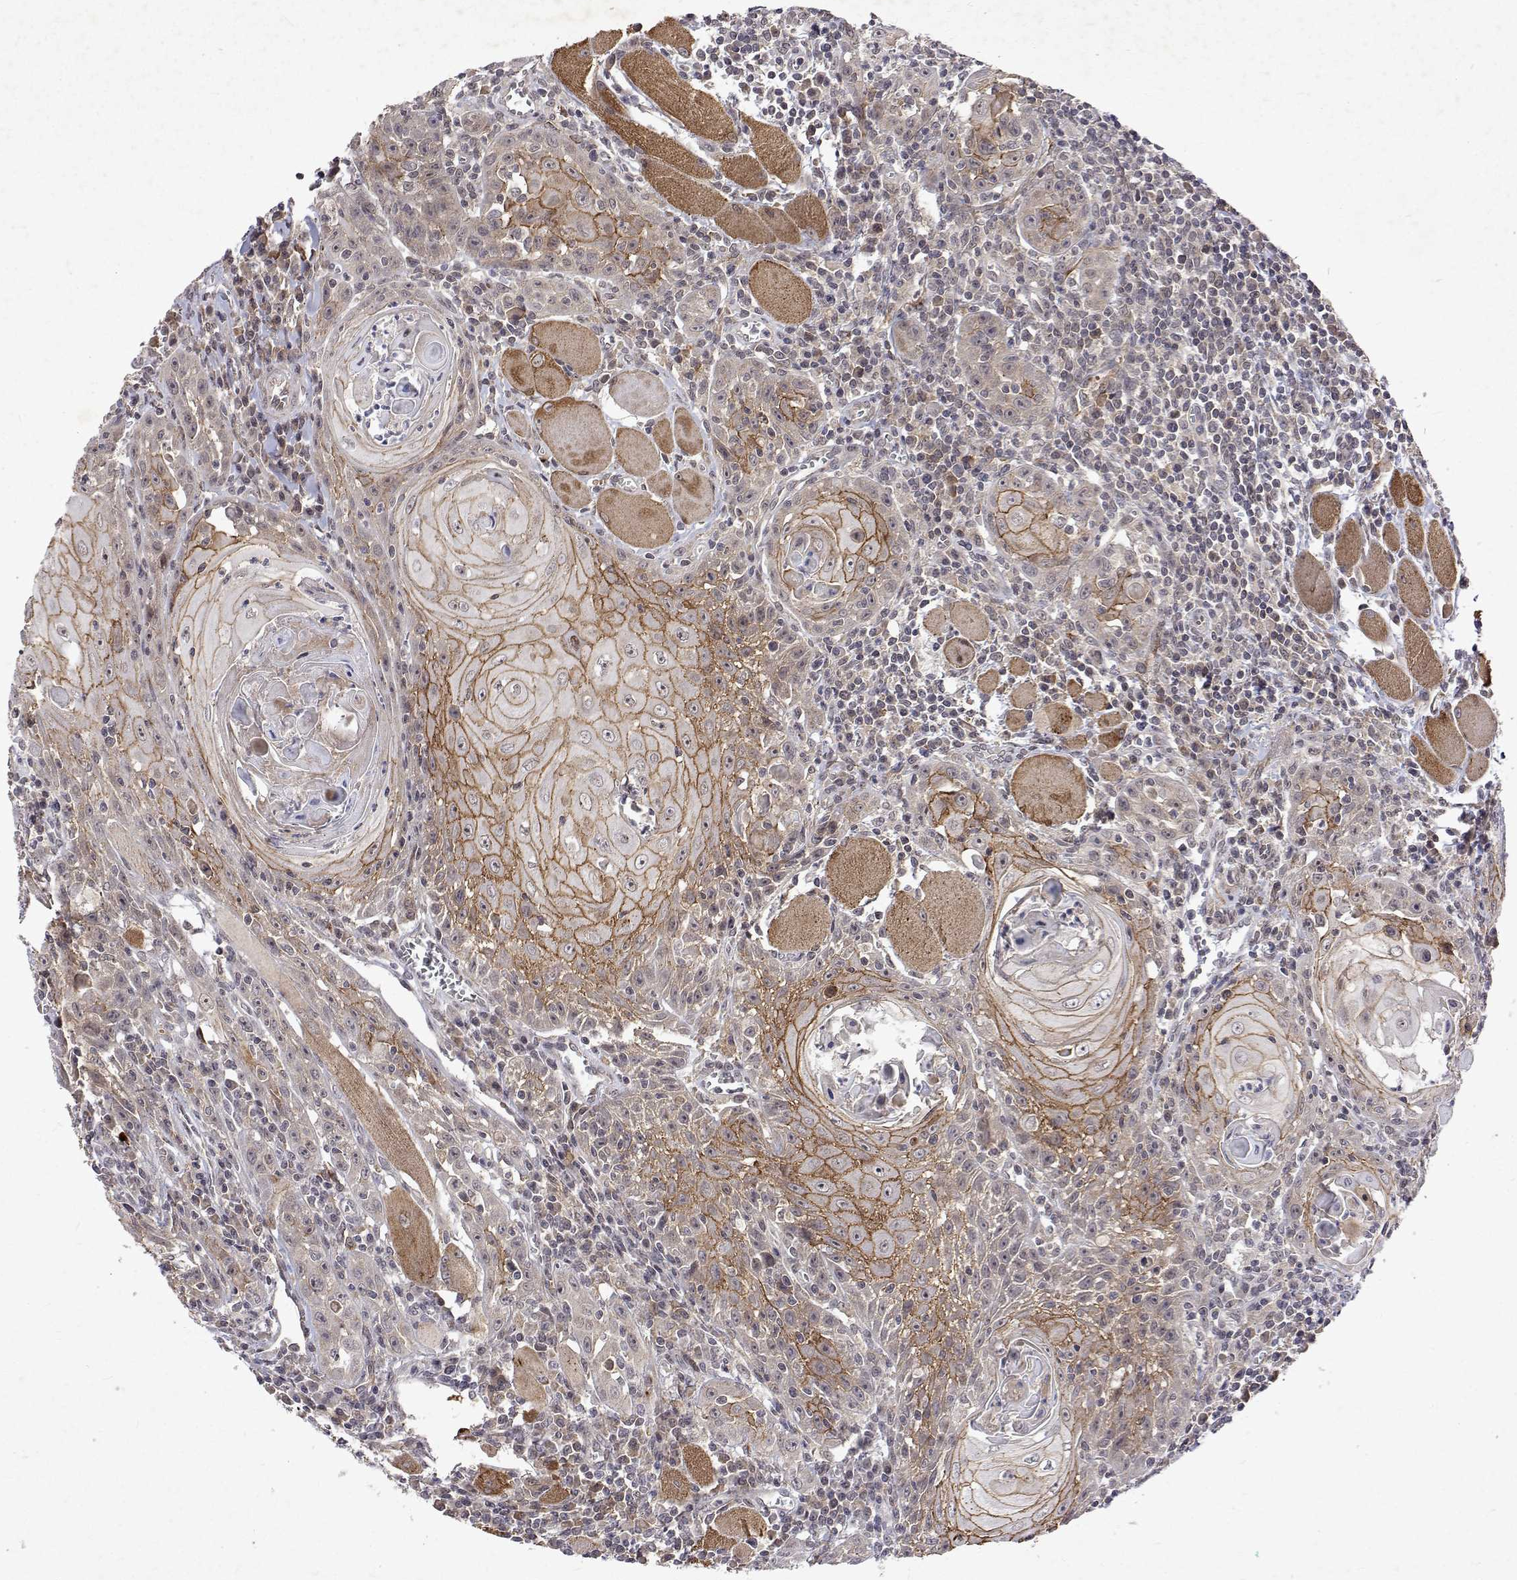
{"staining": {"intensity": "moderate", "quantity": ">75%", "location": "cytoplasmic/membranous"}, "tissue": "head and neck cancer", "cell_type": "Tumor cells", "image_type": "cancer", "snomed": [{"axis": "morphology", "description": "Squamous cell carcinoma, NOS"}, {"axis": "topography", "description": "Head-Neck"}], "caption": "This image demonstrates squamous cell carcinoma (head and neck) stained with immunohistochemistry to label a protein in brown. The cytoplasmic/membranous of tumor cells show moderate positivity for the protein. Nuclei are counter-stained blue.", "gene": "ALKBH8", "patient": {"sex": "male", "age": 52}}